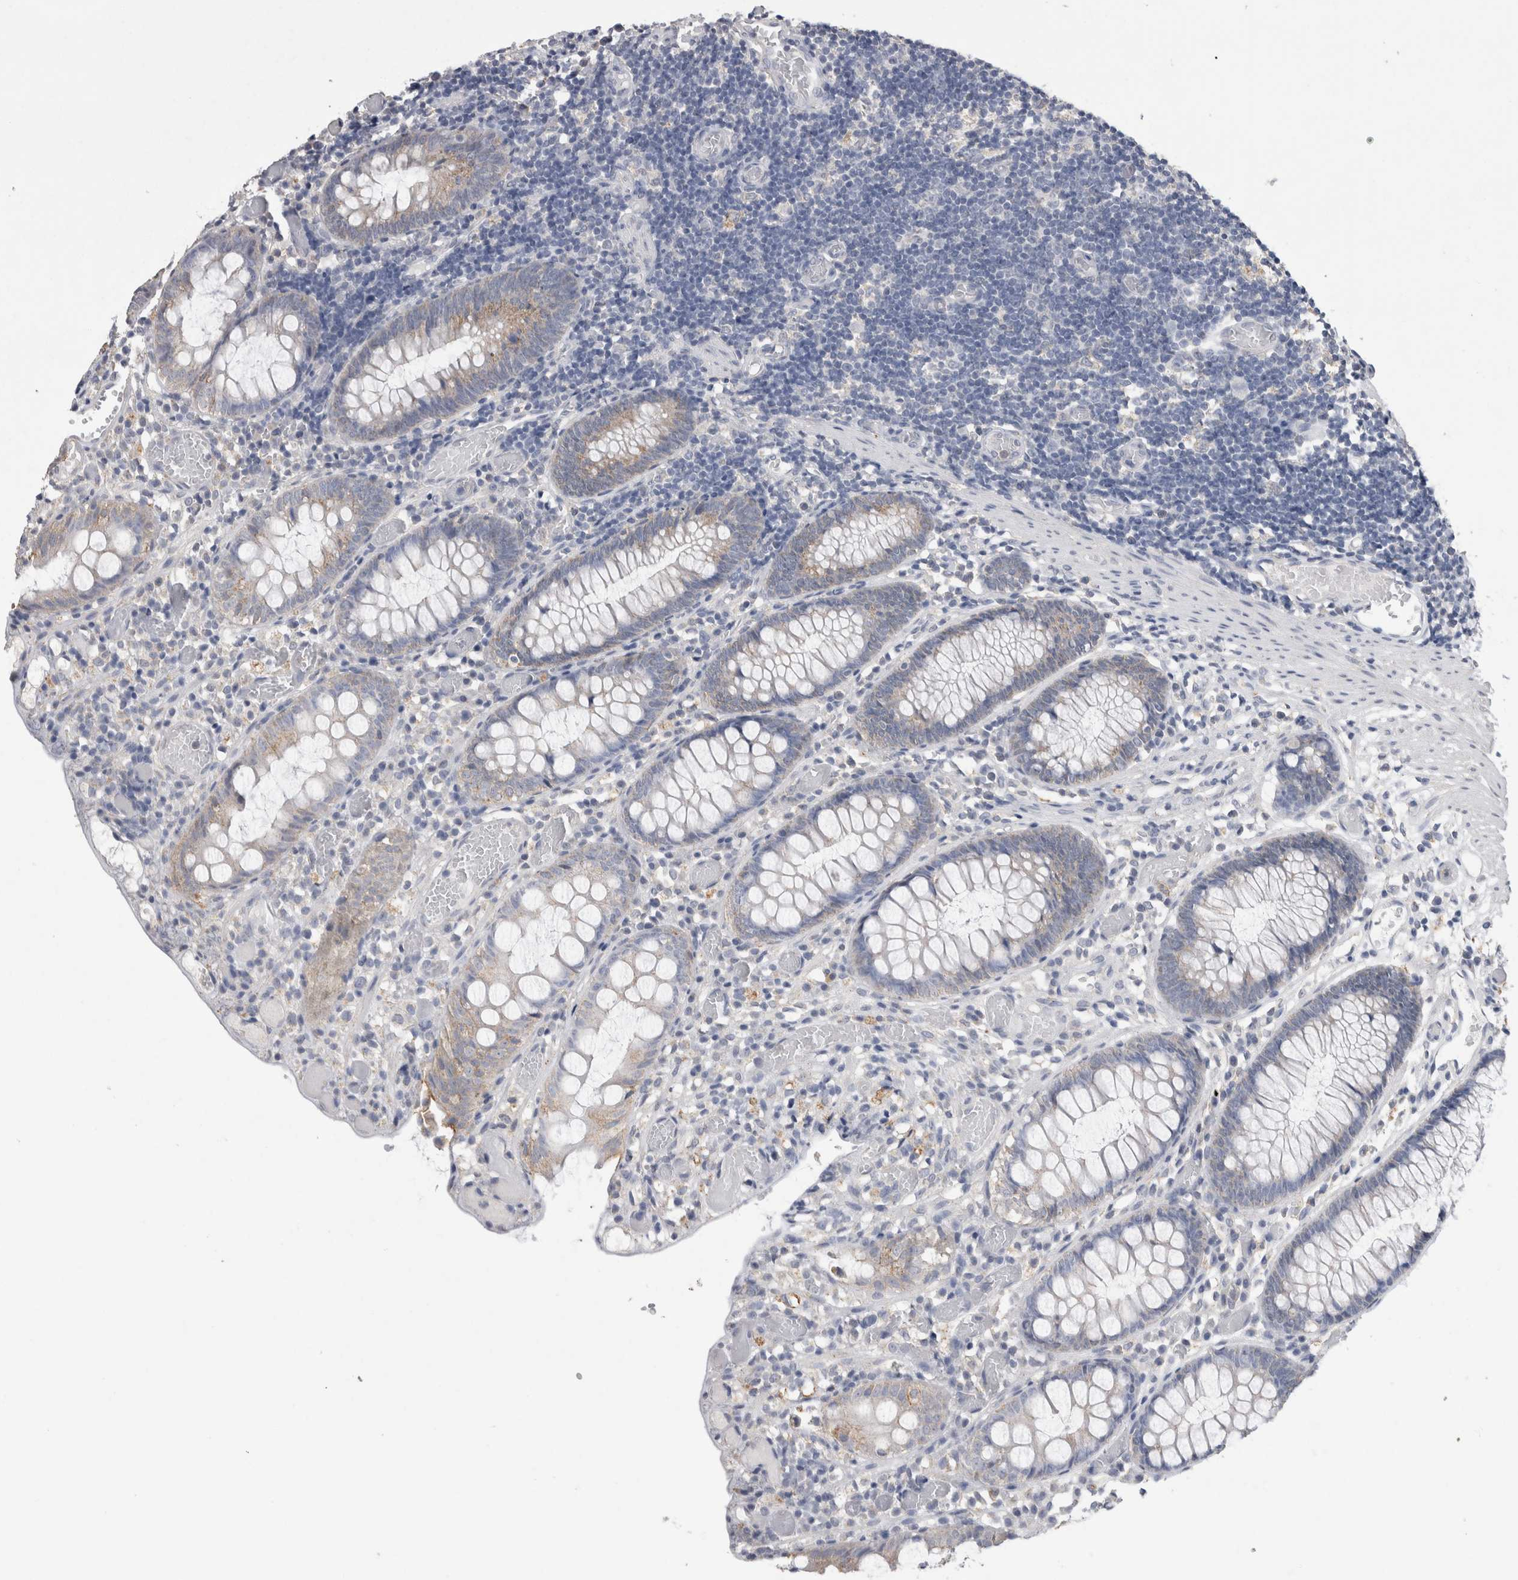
{"staining": {"intensity": "negative", "quantity": "none", "location": "none"}, "tissue": "colon", "cell_type": "Endothelial cells", "image_type": "normal", "snomed": [{"axis": "morphology", "description": "Normal tissue, NOS"}, {"axis": "topography", "description": "Colon"}], "caption": "Endothelial cells show no significant positivity in unremarkable colon. The staining was performed using DAB to visualize the protein expression in brown, while the nuclei were stained in blue with hematoxylin (Magnification: 20x).", "gene": "CNTFR", "patient": {"sex": "male", "age": 14}}